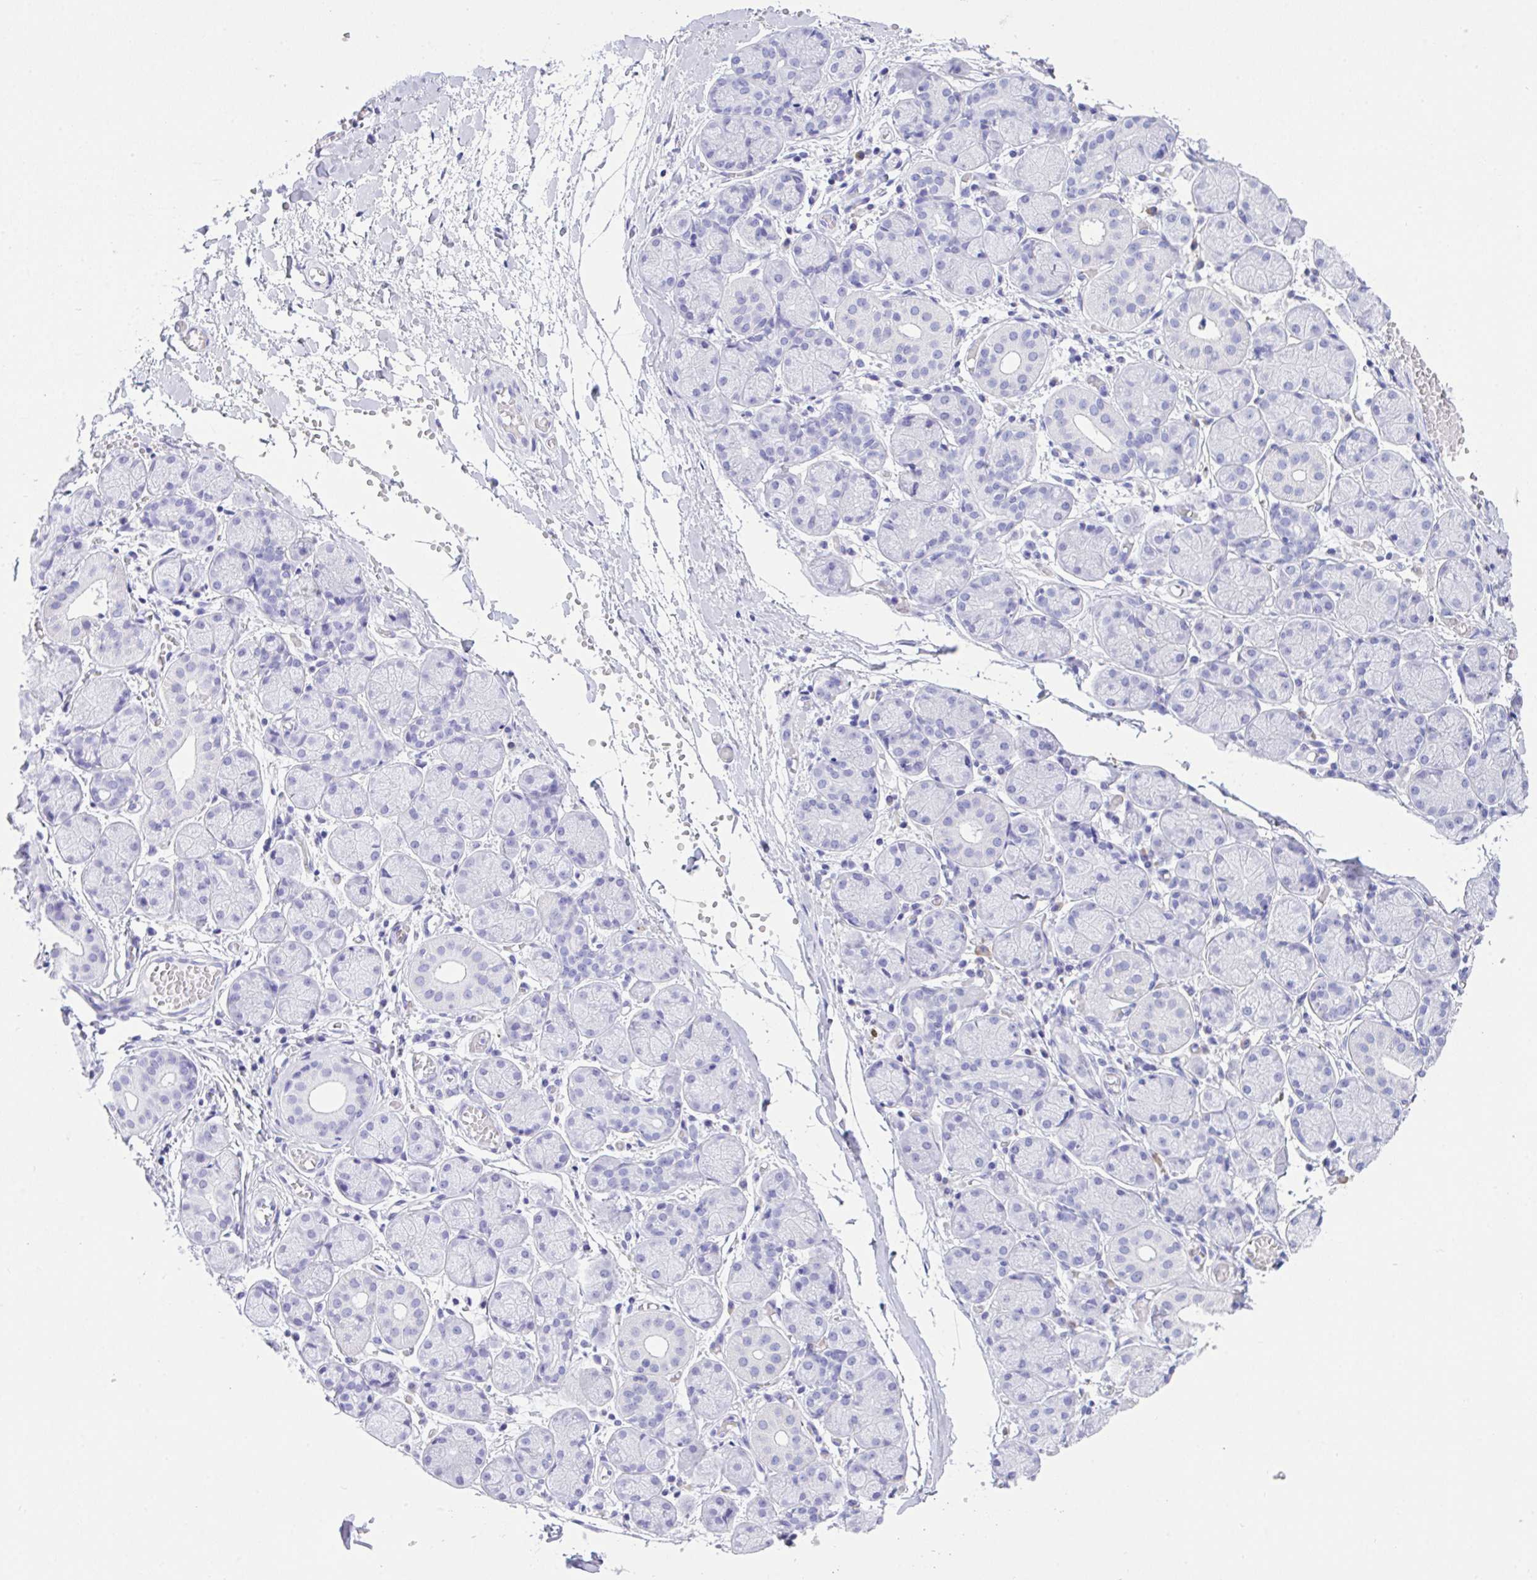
{"staining": {"intensity": "negative", "quantity": "none", "location": "none"}, "tissue": "salivary gland", "cell_type": "Glandular cells", "image_type": "normal", "snomed": [{"axis": "morphology", "description": "Normal tissue, NOS"}, {"axis": "topography", "description": "Salivary gland"}], "caption": "This histopathology image is of benign salivary gland stained with immunohistochemistry to label a protein in brown with the nuclei are counter-stained blue. There is no positivity in glandular cells.", "gene": "AKR1D1", "patient": {"sex": "female", "age": 24}}